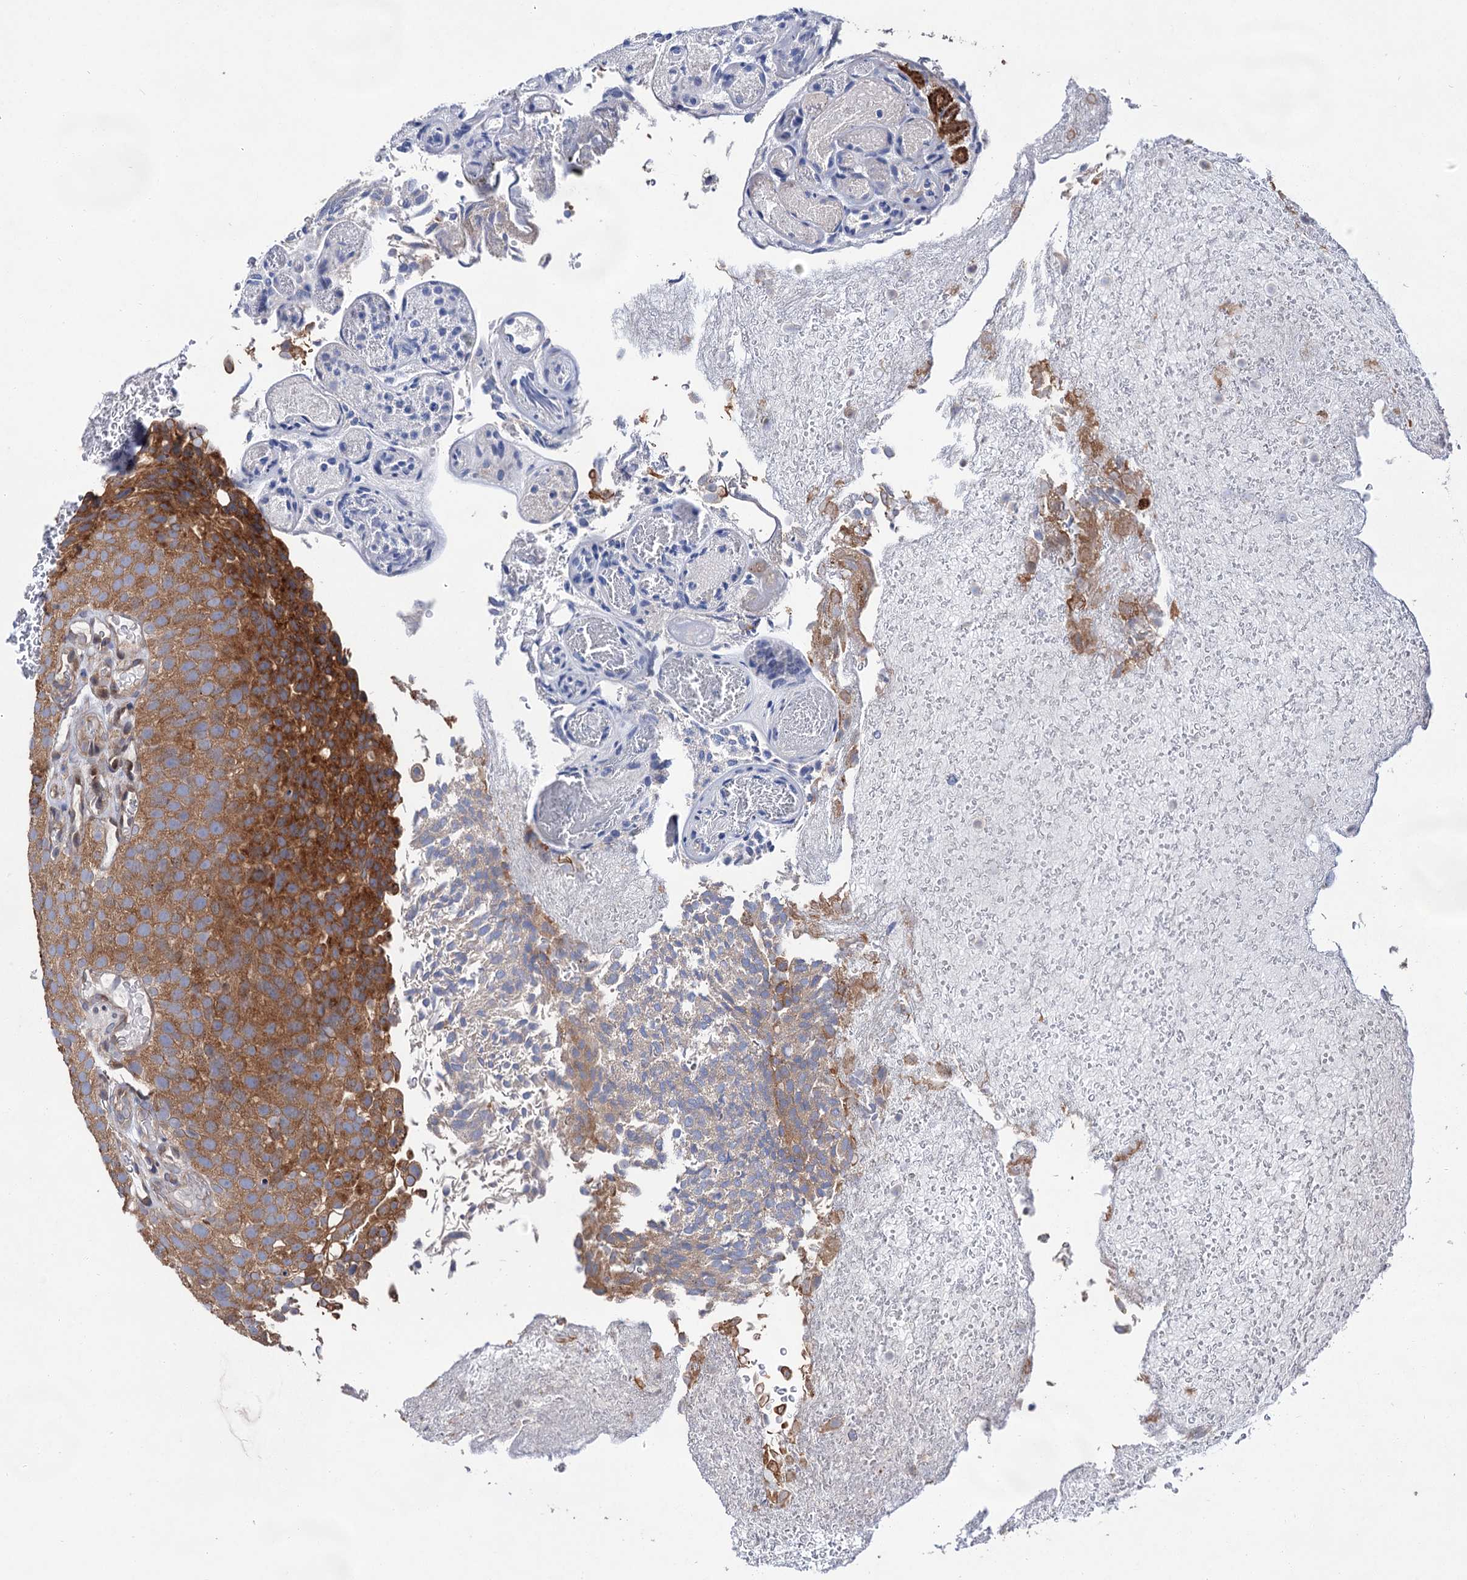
{"staining": {"intensity": "strong", "quantity": ">75%", "location": "cytoplasmic/membranous"}, "tissue": "urothelial cancer", "cell_type": "Tumor cells", "image_type": "cancer", "snomed": [{"axis": "morphology", "description": "Urothelial carcinoma, Low grade"}, {"axis": "topography", "description": "Urinary bladder"}], "caption": "Human urothelial cancer stained with a protein marker exhibits strong staining in tumor cells.", "gene": "NAA25", "patient": {"sex": "male", "age": 78}}